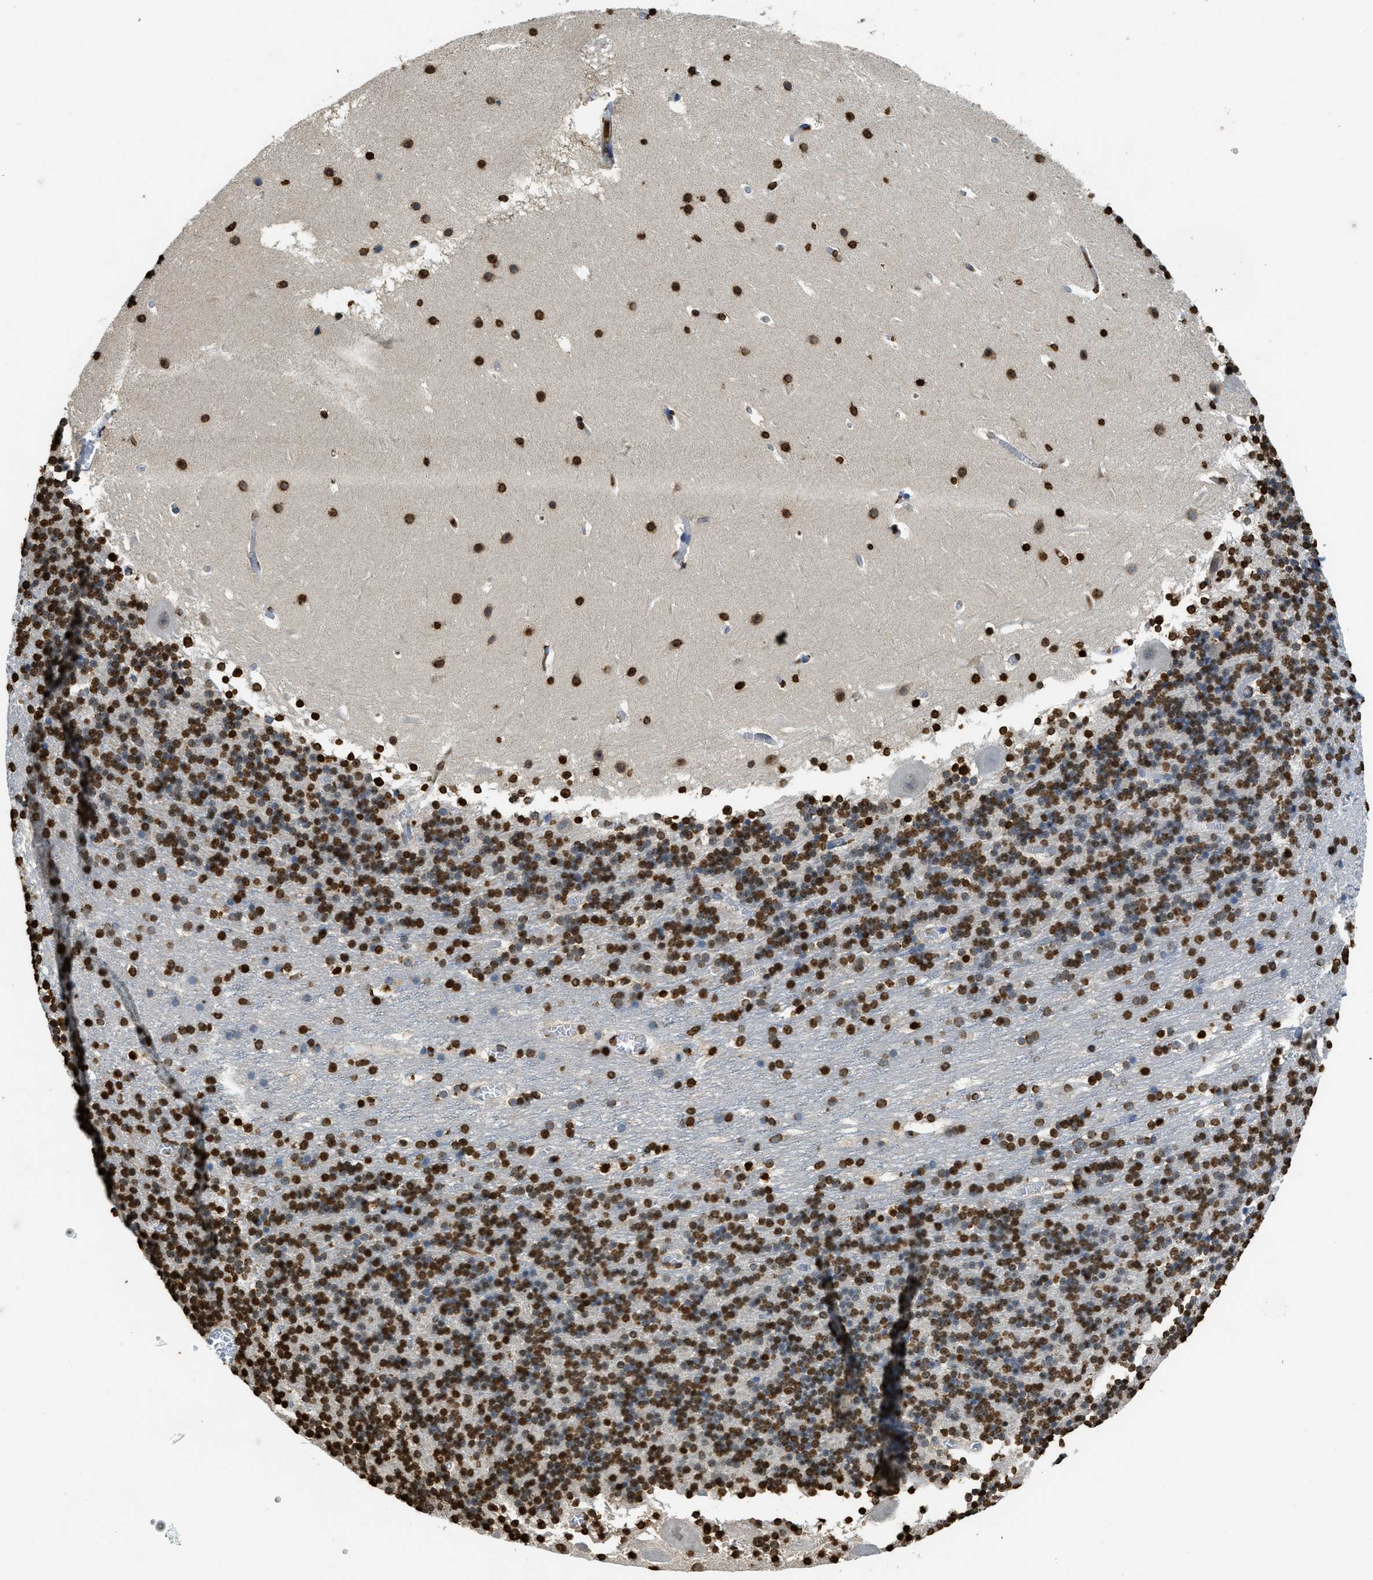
{"staining": {"intensity": "strong", "quantity": "25%-75%", "location": "nuclear"}, "tissue": "cerebellum", "cell_type": "Cells in granular layer", "image_type": "normal", "snomed": [{"axis": "morphology", "description": "Normal tissue, NOS"}, {"axis": "topography", "description": "Cerebellum"}], "caption": "Benign cerebellum exhibits strong nuclear positivity in about 25%-75% of cells in granular layer Immunohistochemistry (ihc) stains the protein in brown and the nuclei are stained blue..", "gene": "NR5A2", "patient": {"sex": "male", "age": 45}}